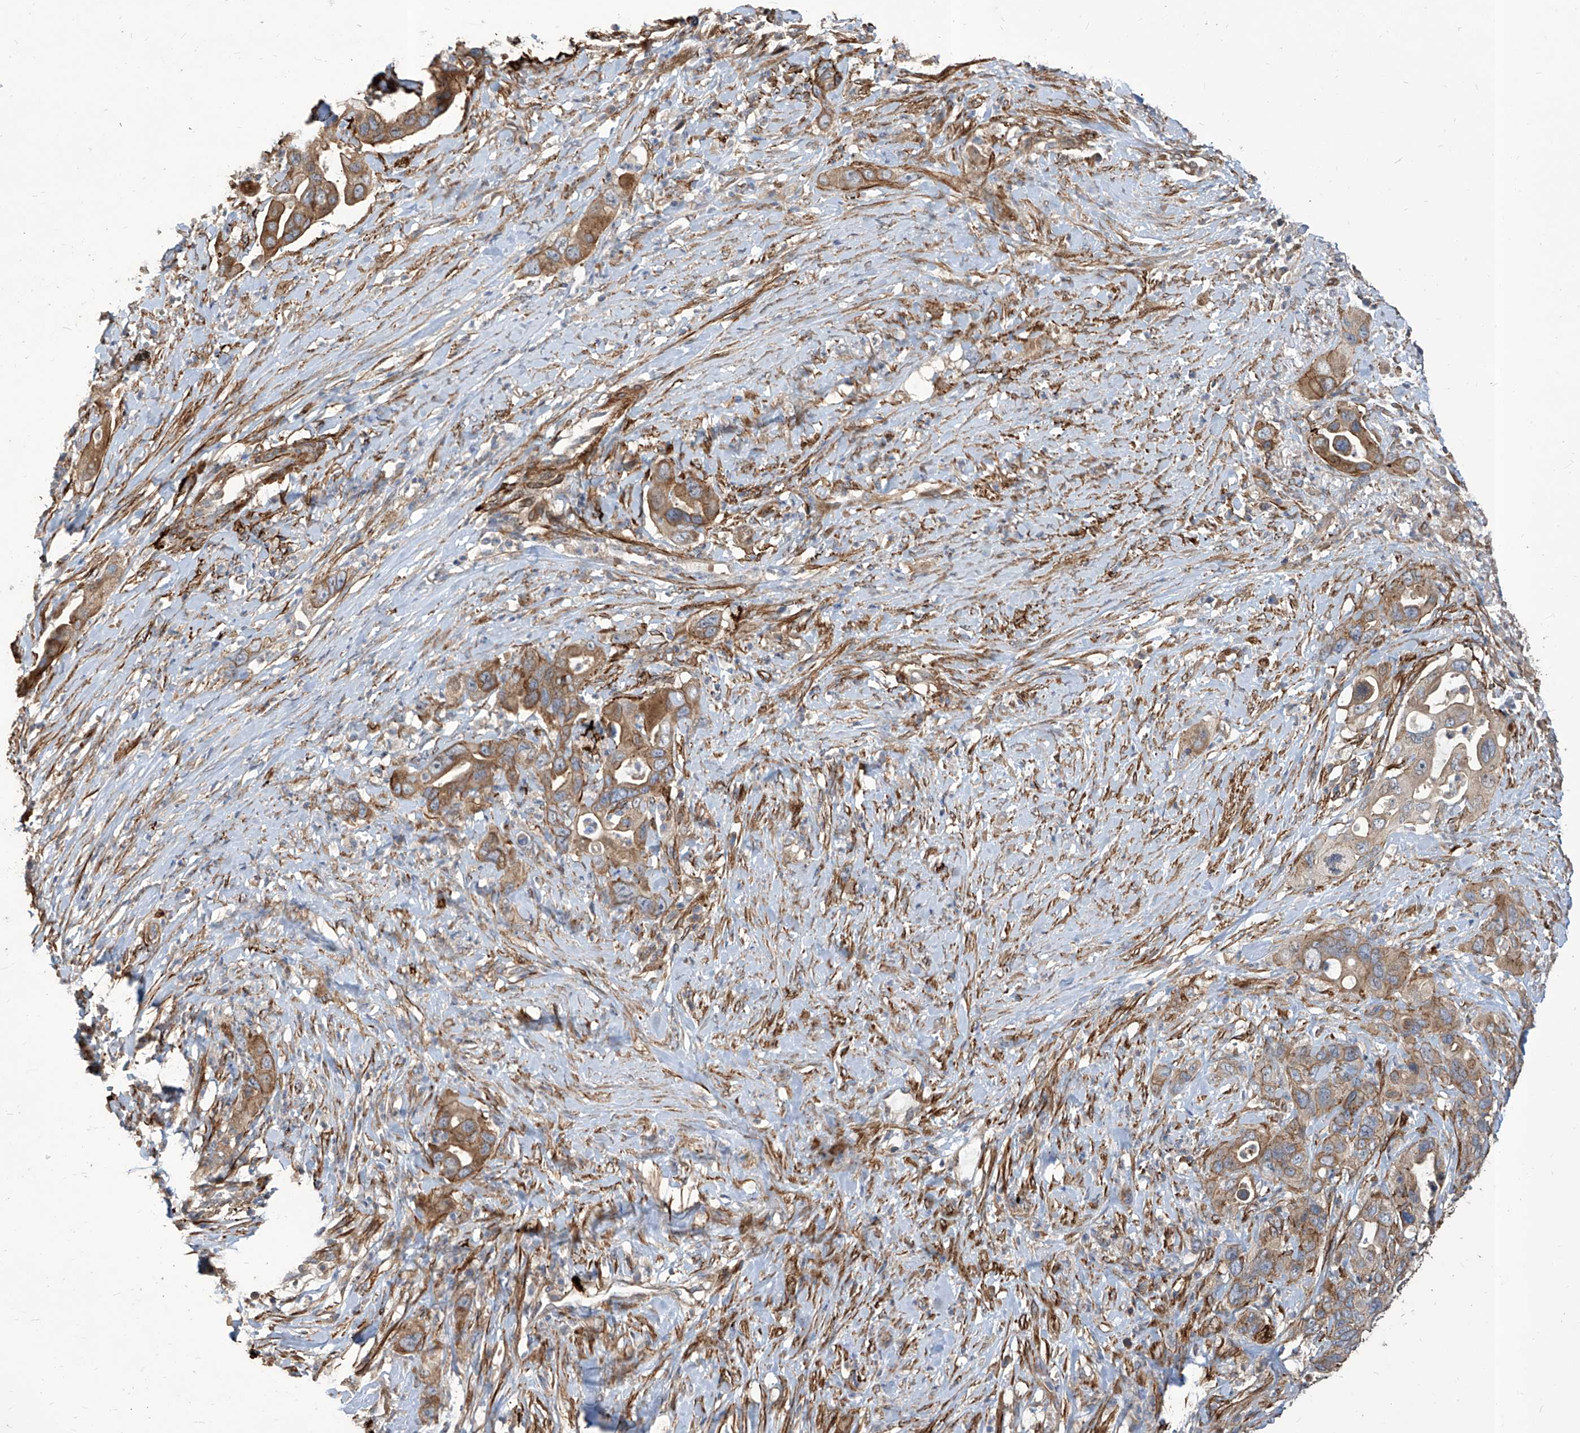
{"staining": {"intensity": "moderate", "quantity": ">75%", "location": "cytoplasmic/membranous"}, "tissue": "pancreatic cancer", "cell_type": "Tumor cells", "image_type": "cancer", "snomed": [{"axis": "morphology", "description": "Adenocarcinoma, NOS"}, {"axis": "topography", "description": "Pancreas"}], "caption": "Immunohistochemical staining of pancreatic cancer shows medium levels of moderate cytoplasmic/membranous protein positivity in approximately >75% of tumor cells.", "gene": "FAM83B", "patient": {"sex": "female", "age": 71}}